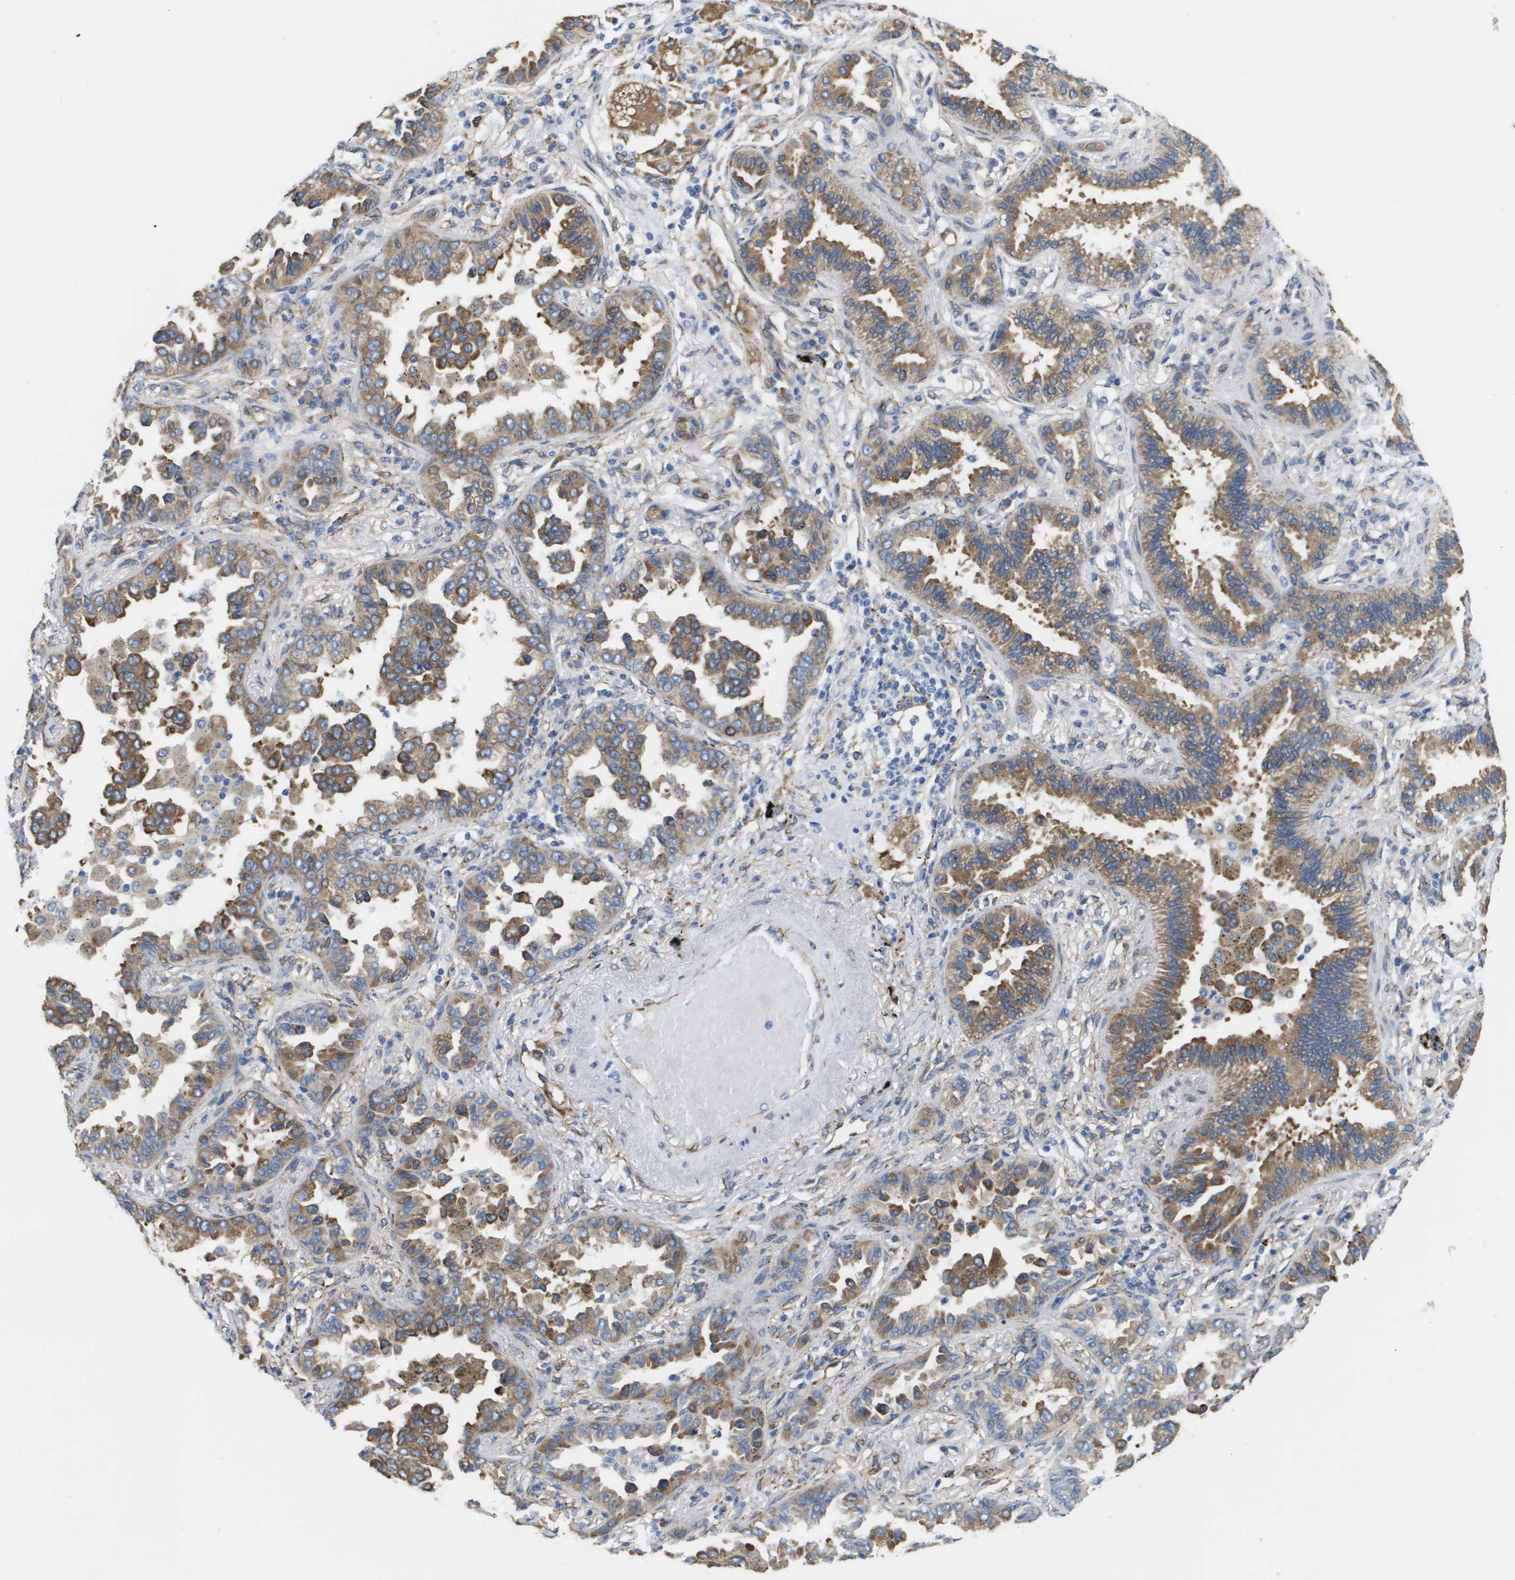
{"staining": {"intensity": "moderate", "quantity": "25%-75%", "location": "cytoplasmic/membranous"}, "tissue": "lung cancer", "cell_type": "Tumor cells", "image_type": "cancer", "snomed": [{"axis": "morphology", "description": "Normal tissue, NOS"}, {"axis": "morphology", "description": "Adenocarcinoma, NOS"}, {"axis": "topography", "description": "Lung"}], "caption": "The histopathology image displays immunohistochemical staining of adenocarcinoma (lung). There is moderate cytoplasmic/membranous expression is present in approximately 25%-75% of tumor cells.", "gene": "ST3GAL2", "patient": {"sex": "male", "age": 59}}